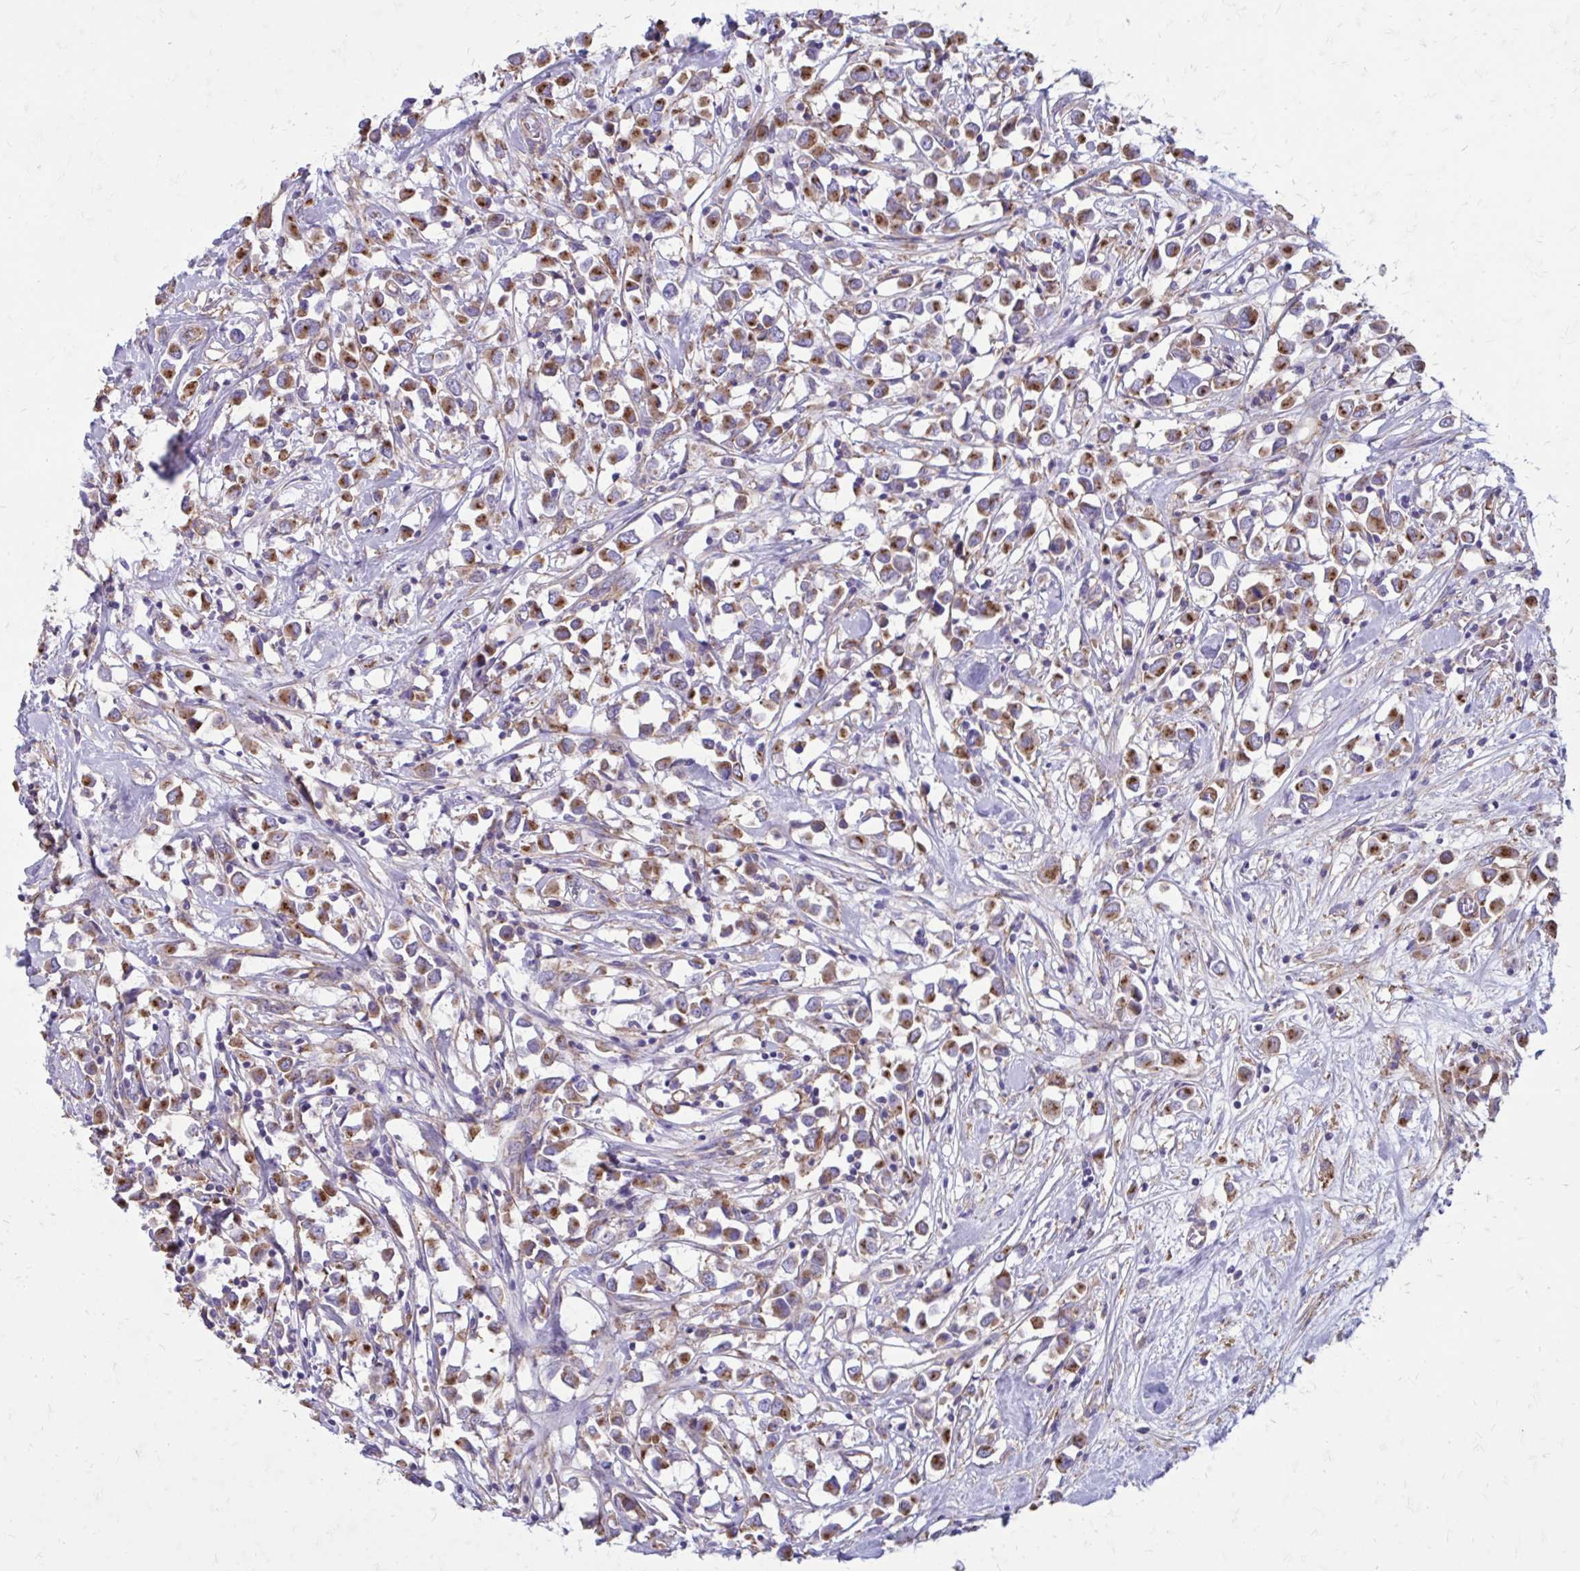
{"staining": {"intensity": "moderate", "quantity": ">75%", "location": "cytoplasmic/membranous"}, "tissue": "breast cancer", "cell_type": "Tumor cells", "image_type": "cancer", "snomed": [{"axis": "morphology", "description": "Duct carcinoma"}, {"axis": "topography", "description": "Breast"}], "caption": "A photomicrograph of human infiltrating ductal carcinoma (breast) stained for a protein shows moderate cytoplasmic/membranous brown staining in tumor cells. The staining was performed using DAB (3,3'-diaminobenzidine), with brown indicating positive protein expression. Nuclei are stained blue with hematoxylin.", "gene": "CLTA", "patient": {"sex": "female", "age": 61}}